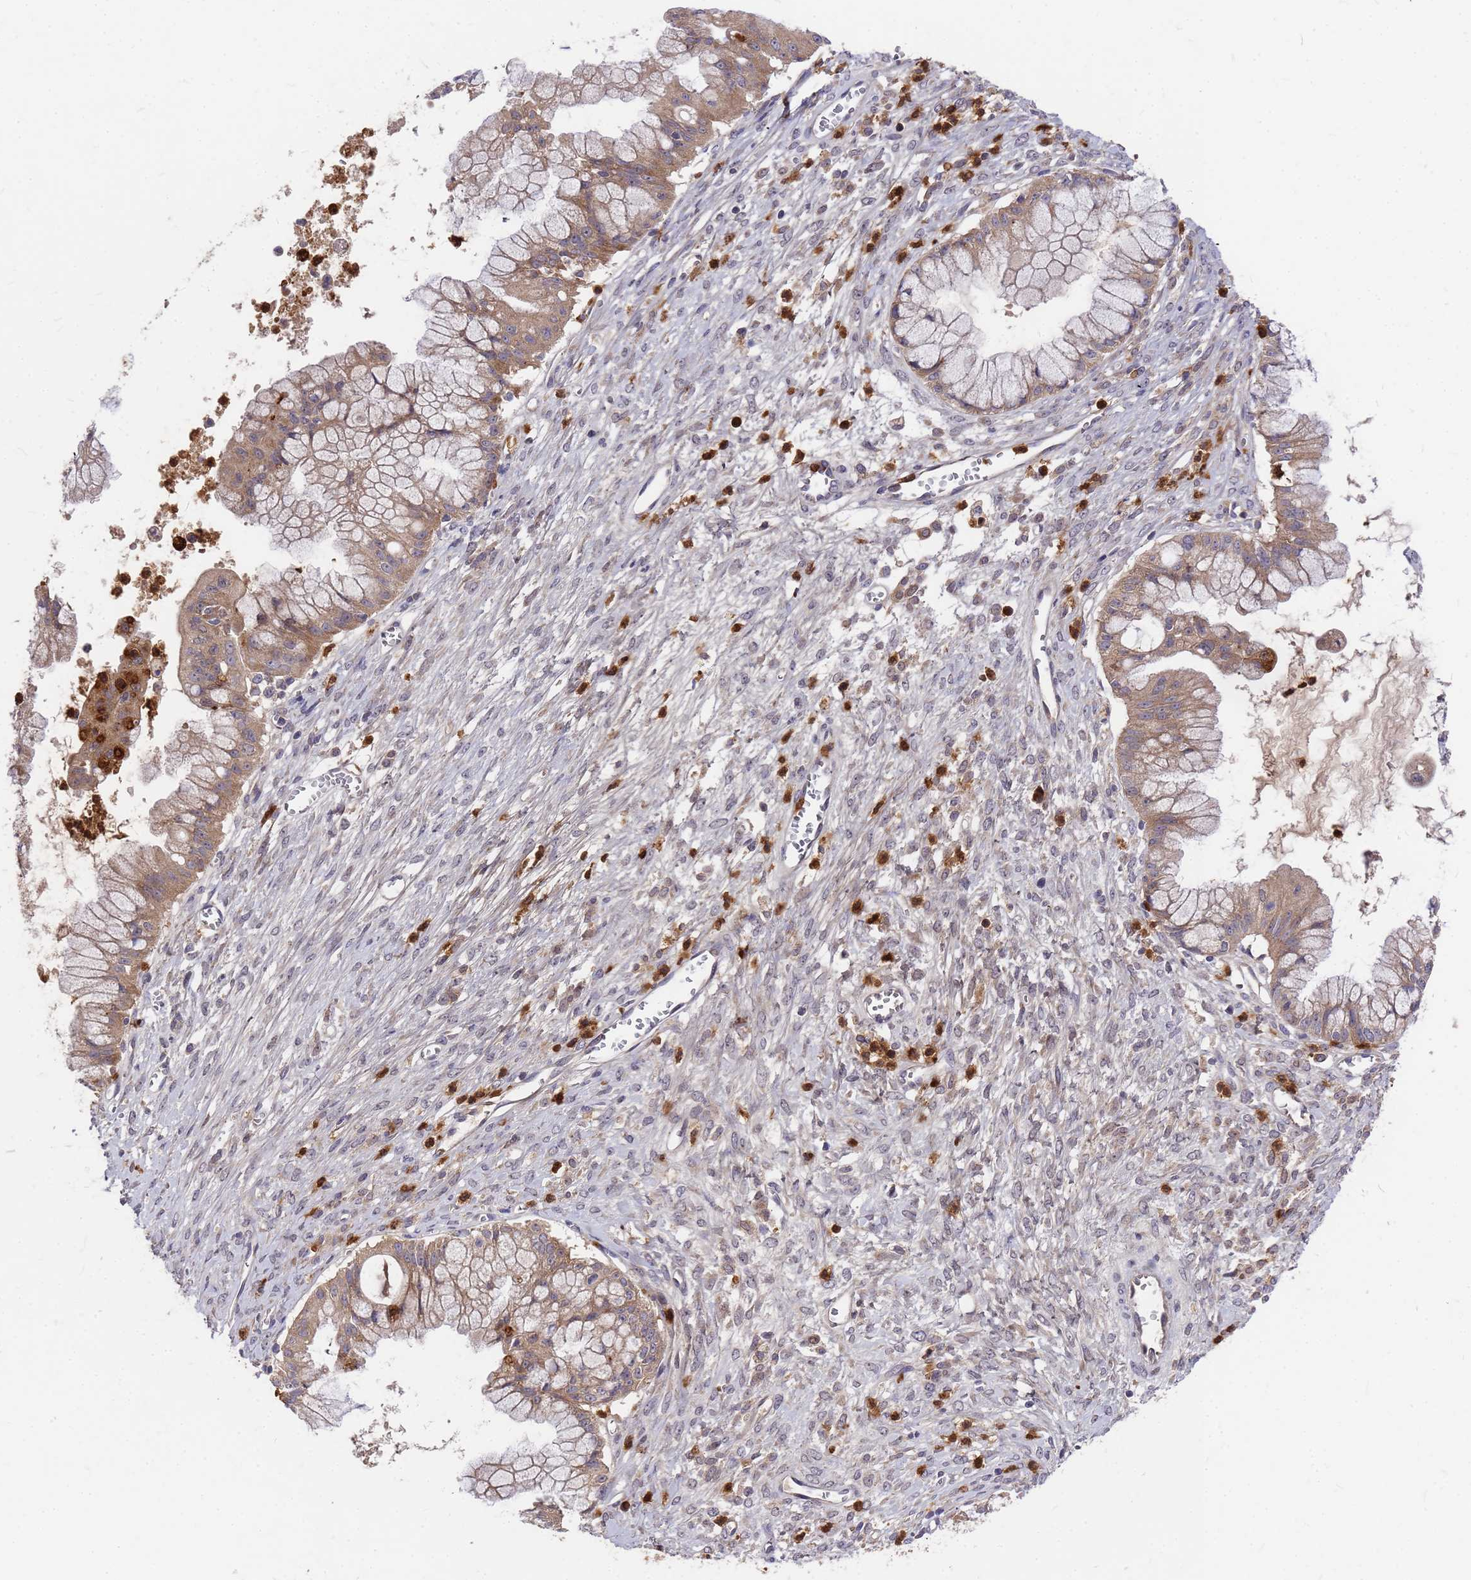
{"staining": {"intensity": "moderate", "quantity": ">75%", "location": "cytoplasmic/membranous"}, "tissue": "ovarian cancer", "cell_type": "Tumor cells", "image_type": "cancer", "snomed": [{"axis": "morphology", "description": "Cystadenocarcinoma, mucinous, NOS"}, {"axis": "topography", "description": "Ovary"}], "caption": "Protein staining exhibits moderate cytoplasmic/membranous expression in about >75% of tumor cells in mucinous cystadenocarcinoma (ovarian).", "gene": "ZNF717", "patient": {"sex": "female", "age": 70}}